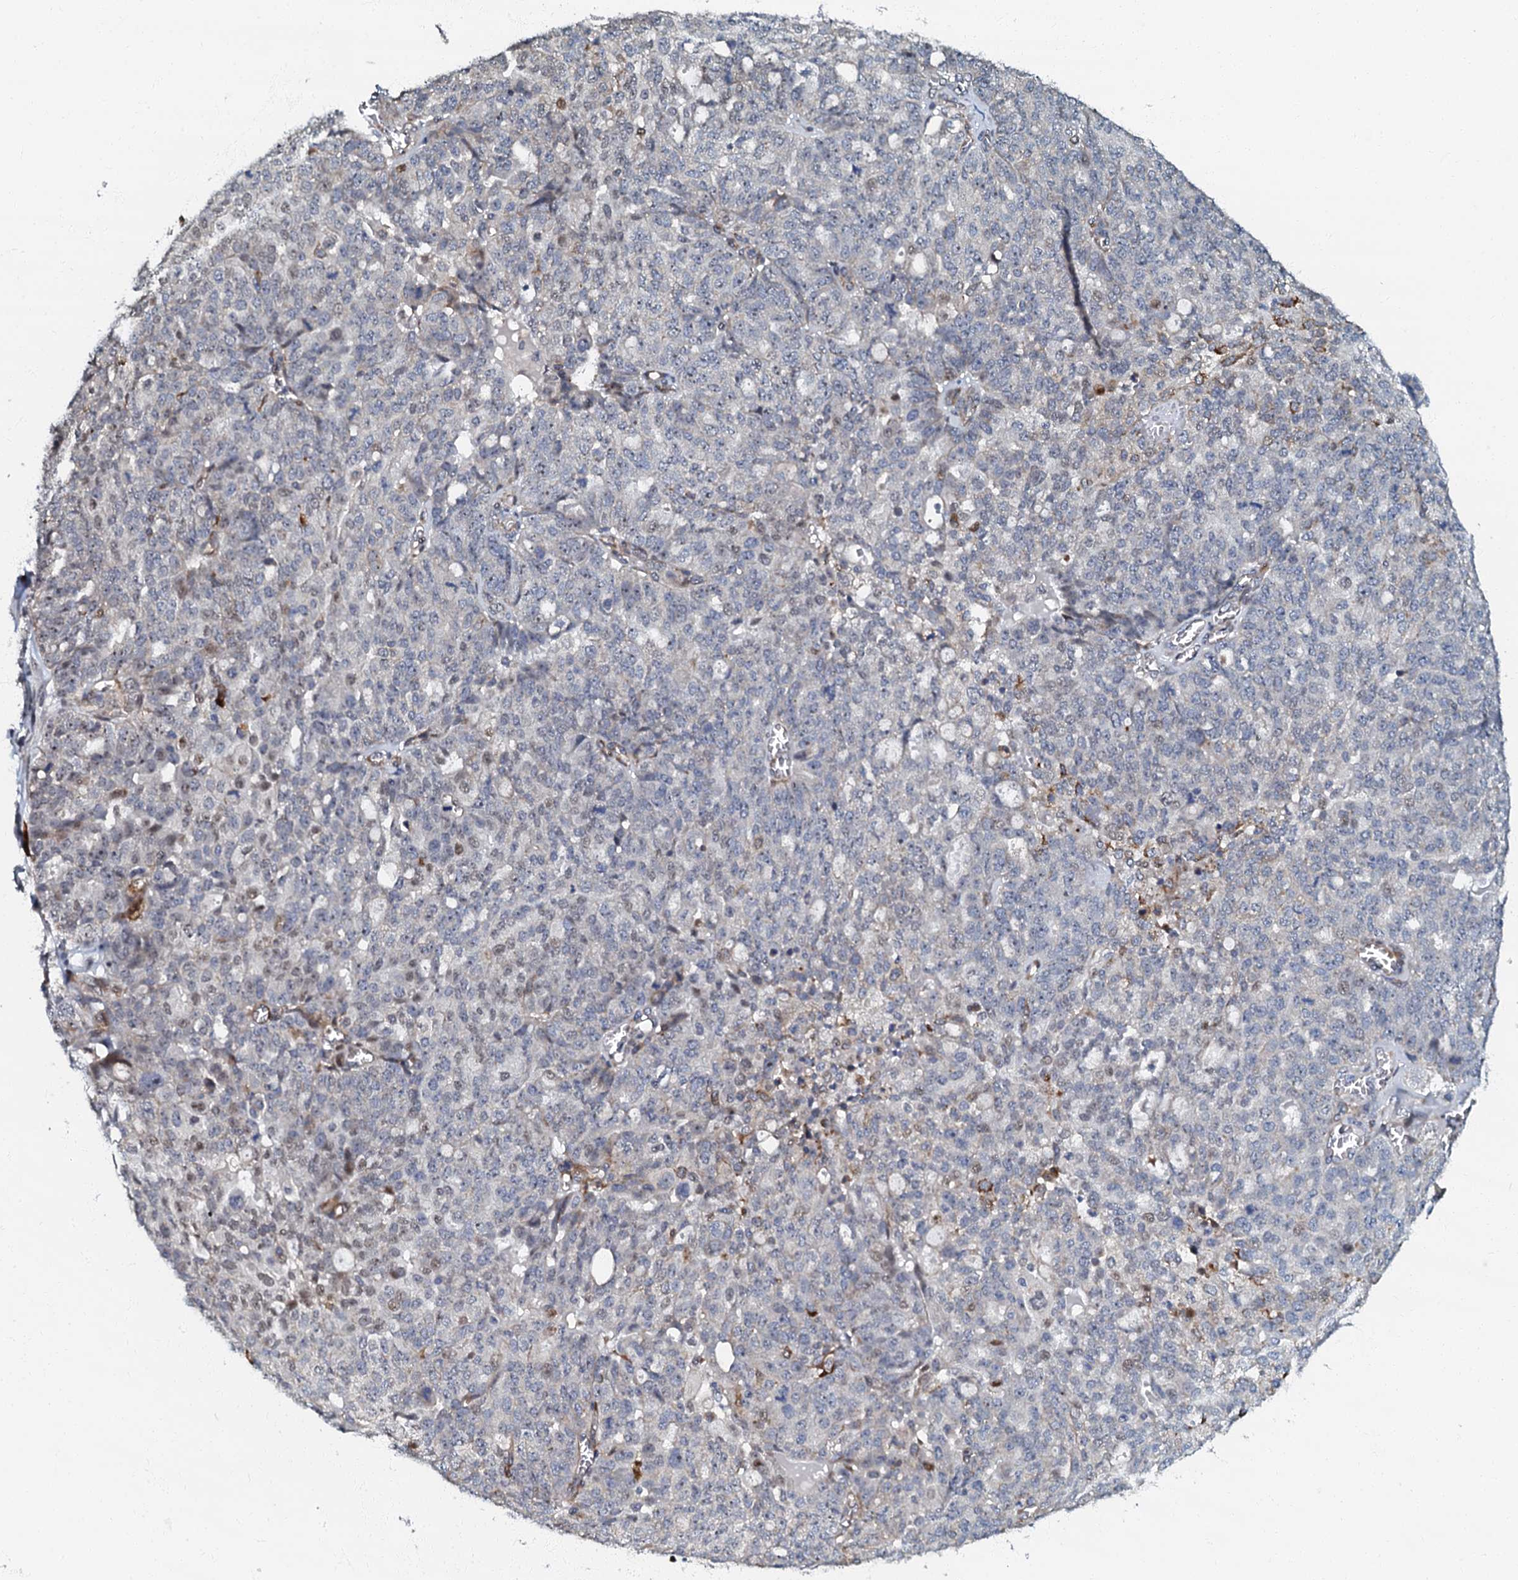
{"staining": {"intensity": "negative", "quantity": "none", "location": "none"}, "tissue": "ovarian cancer", "cell_type": "Tumor cells", "image_type": "cancer", "snomed": [{"axis": "morphology", "description": "Cystadenocarcinoma, serous, NOS"}, {"axis": "topography", "description": "Soft tissue"}, {"axis": "topography", "description": "Ovary"}], "caption": "This is an IHC micrograph of serous cystadenocarcinoma (ovarian). There is no positivity in tumor cells.", "gene": "OLAH", "patient": {"sex": "female", "age": 57}}